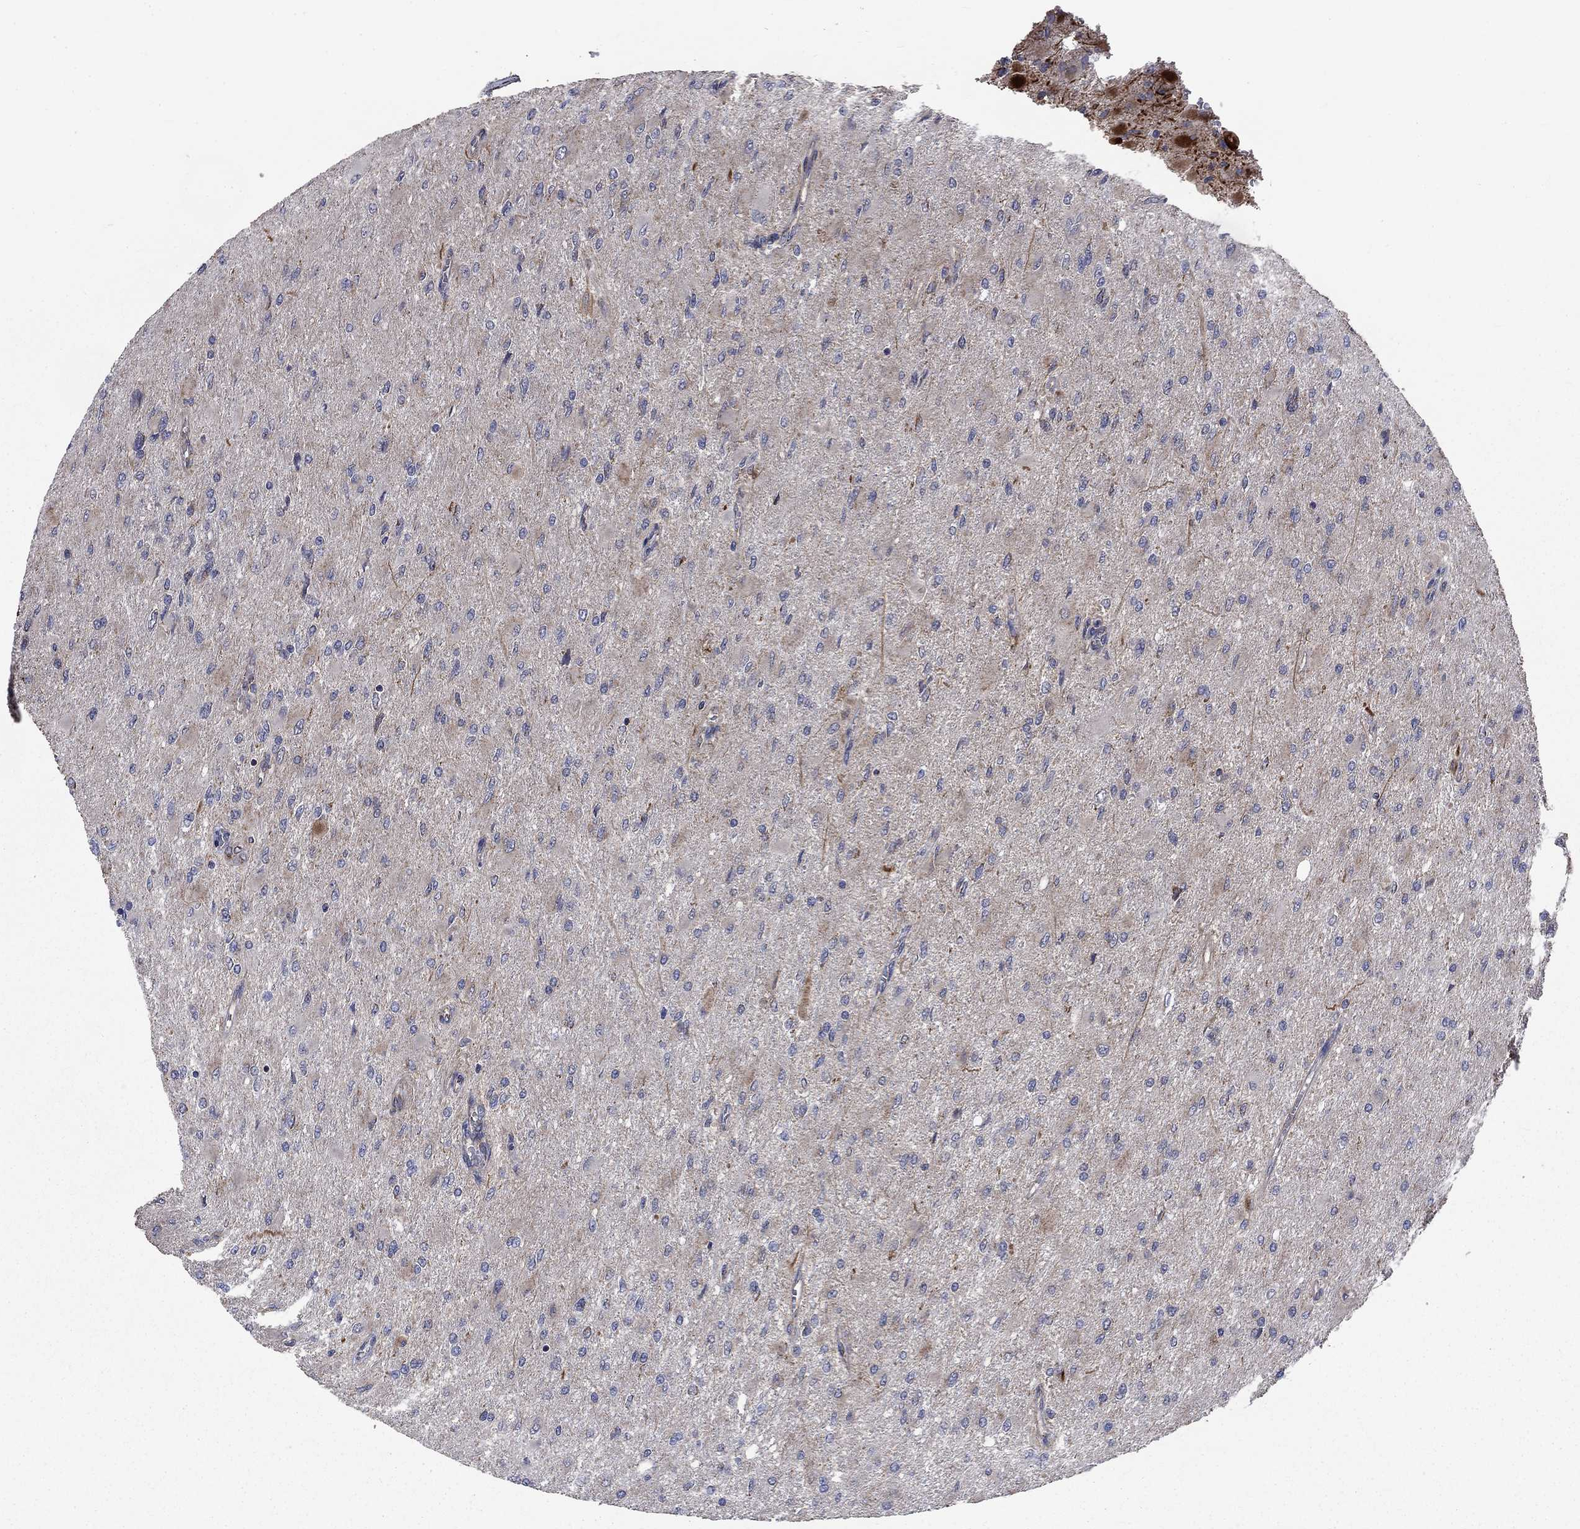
{"staining": {"intensity": "negative", "quantity": "none", "location": "none"}, "tissue": "glioma", "cell_type": "Tumor cells", "image_type": "cancer", "snomed": [{"axis": "morphology", "description": "Glioma, malignant, High grade"}, {"axis": "topography", "description": "Cerebral cortex"}], "caption": "Image shows no significant protein staining in tumor cells of malignant high-grade glioma.", "gene": "NDUFC1", "patient": {"sex": "female", "age": 36}}